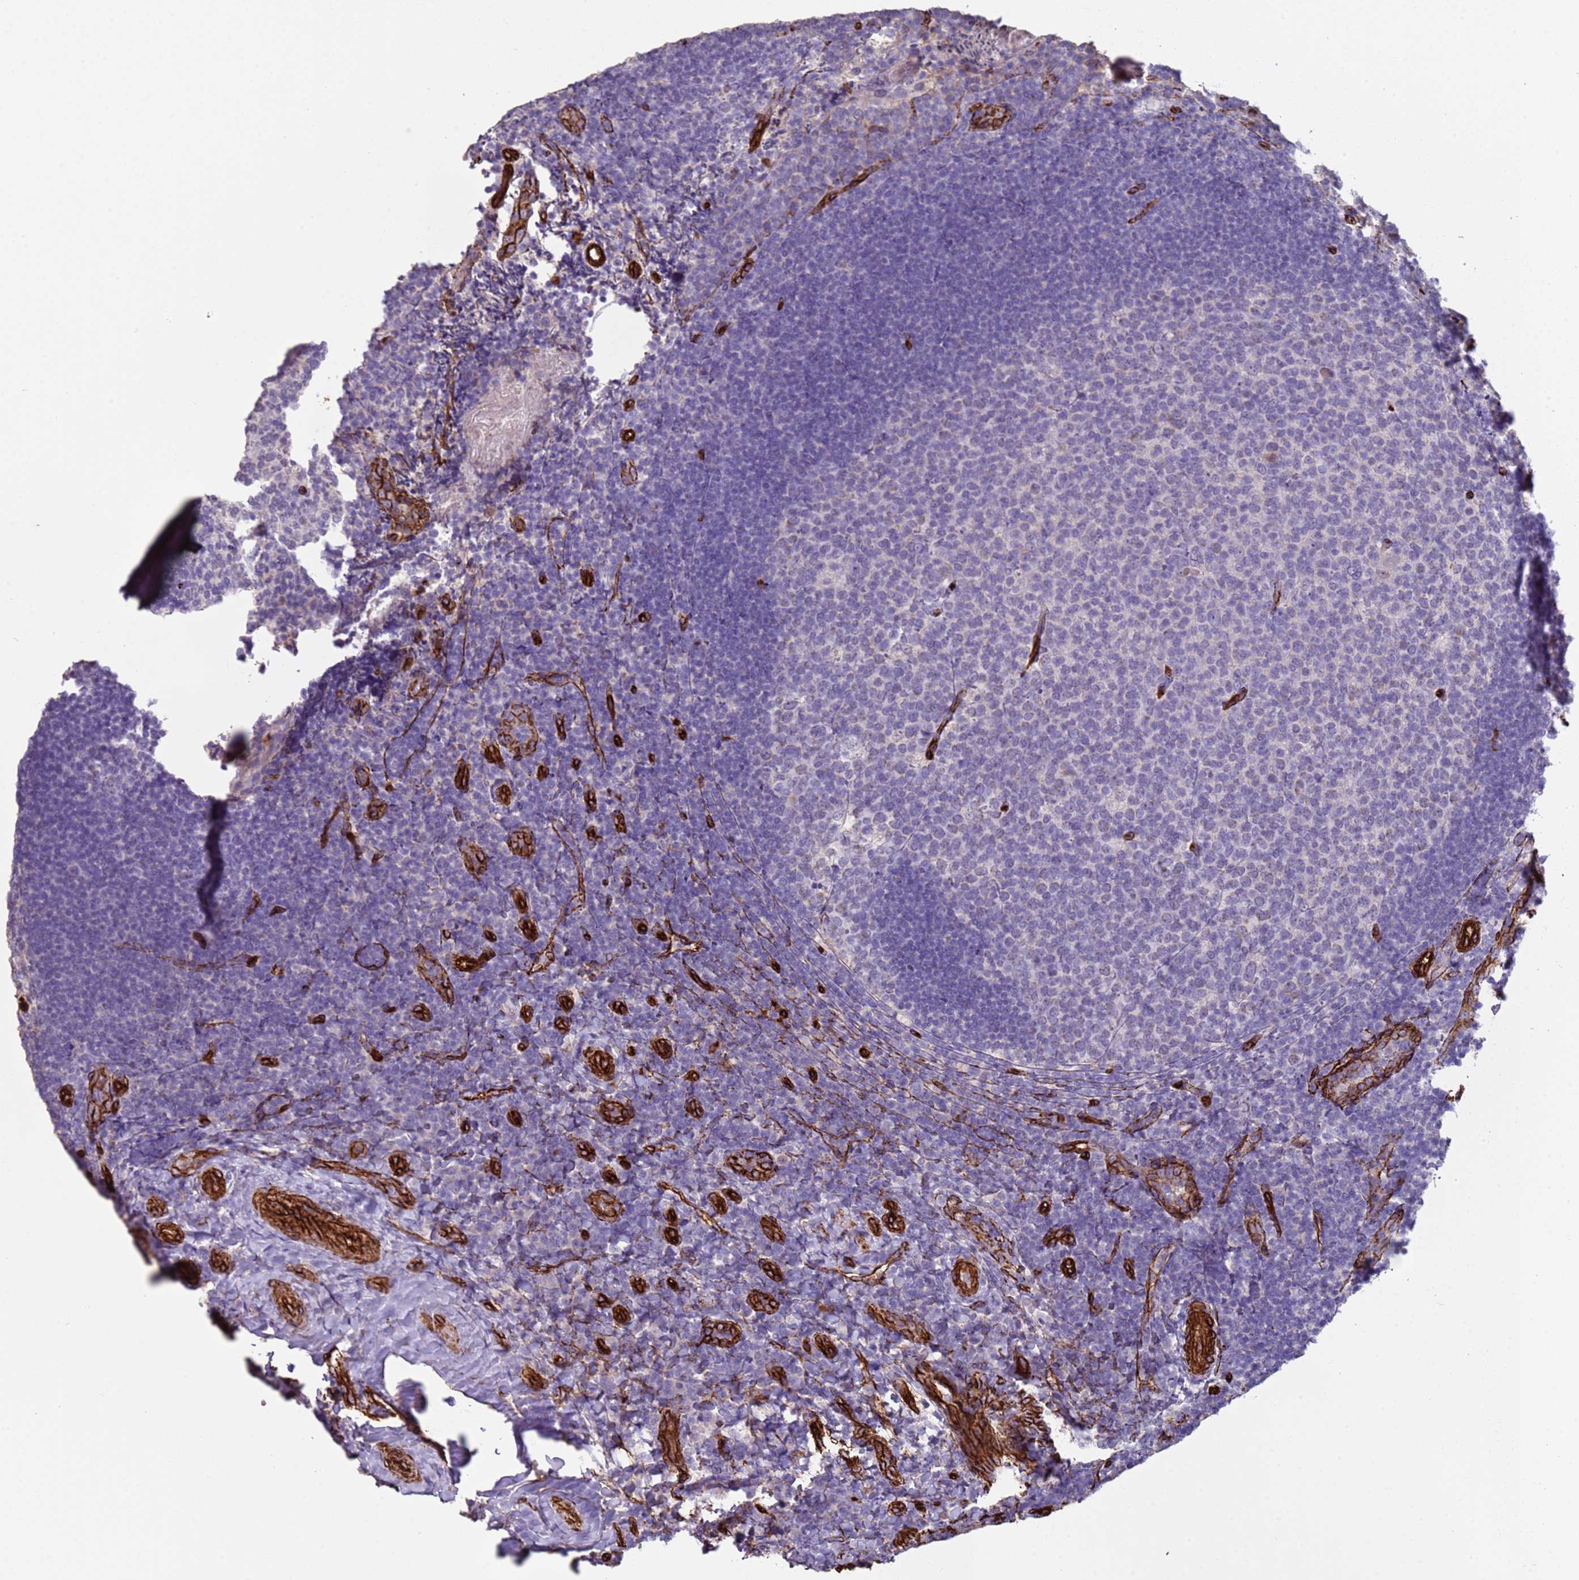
{"staining": {"intensity": "negative", "quantity": "none", "location": "none"}, "tissue": "tonsil", "cell_type": "Germinal center cells", "image_type": "normal", "snomed": [{"axis": "morphology", "description": "Normal tissue, NOS"}, {"axis": "topography", "description": "Tonsil"}], "caption": "Immunohistochemistry photomicrograph of normal tonsil stained for a protein (brown), which demonstrates no expression in germinal center cells.", "gene": "GASK1A", "patient": {"sex": "female", "age": 10}}